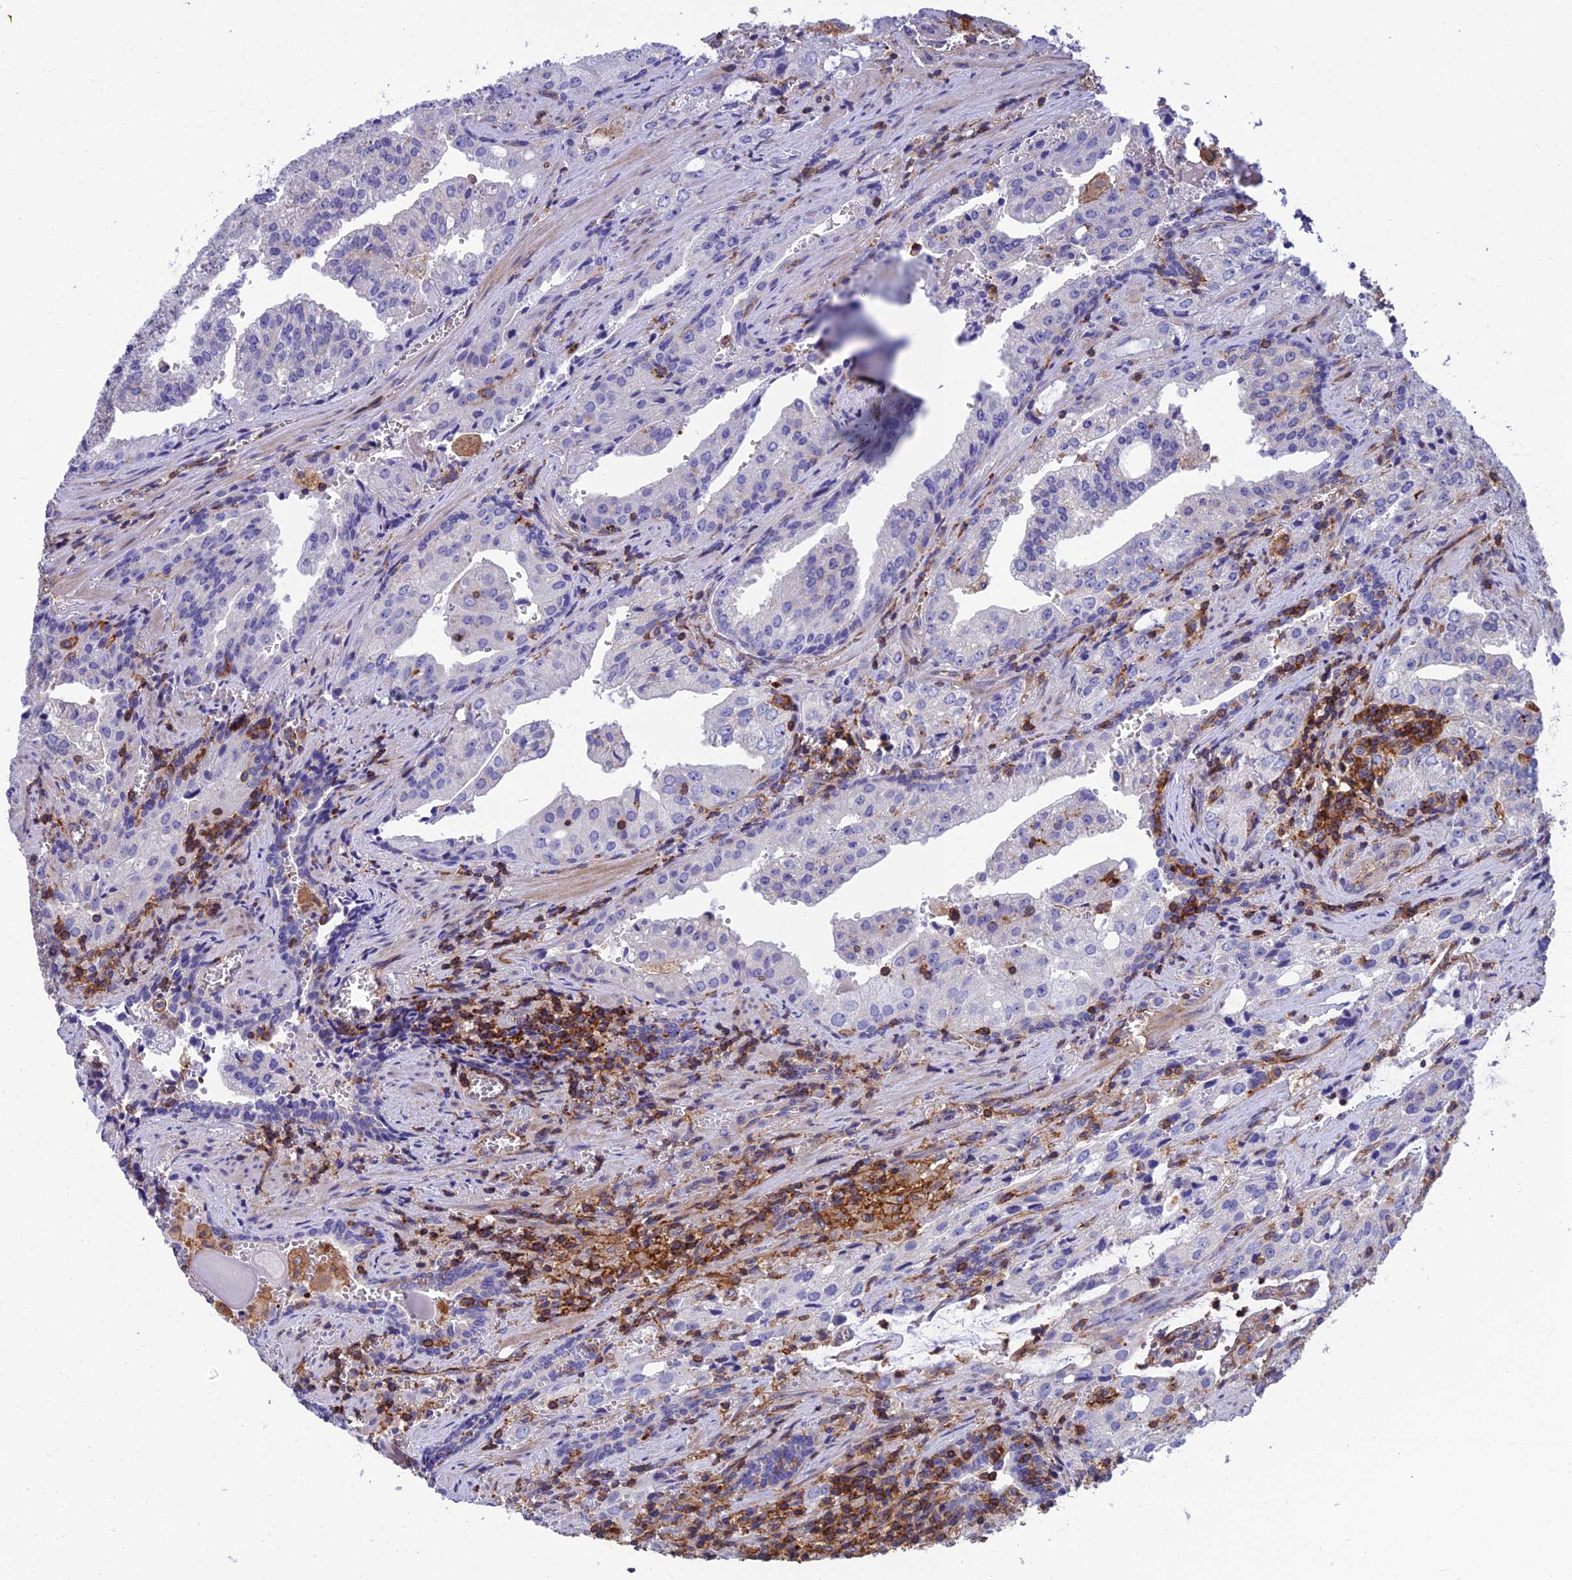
{"staining": {"intensity": "negative", "quantity": "none", "location": "none"}, "tissue": "prostate cancer", "cell_type": "Tumor cells", "image_type": "cancer", "snomed": [{"axis": "morphology", "description": "Adenocarcinoma, High grade"}, {"axis": "topography", "description": "Prostate"}], "caption": "Tumor cells are negative for protein expression in human prostate cancer (high-grade adenocarcinoma). (Immunohistochemistry (ihc), brightfield microscopy, high magnification).", "gene": "PPP1R18", "patient": {"sex": "male", "age": 68}}